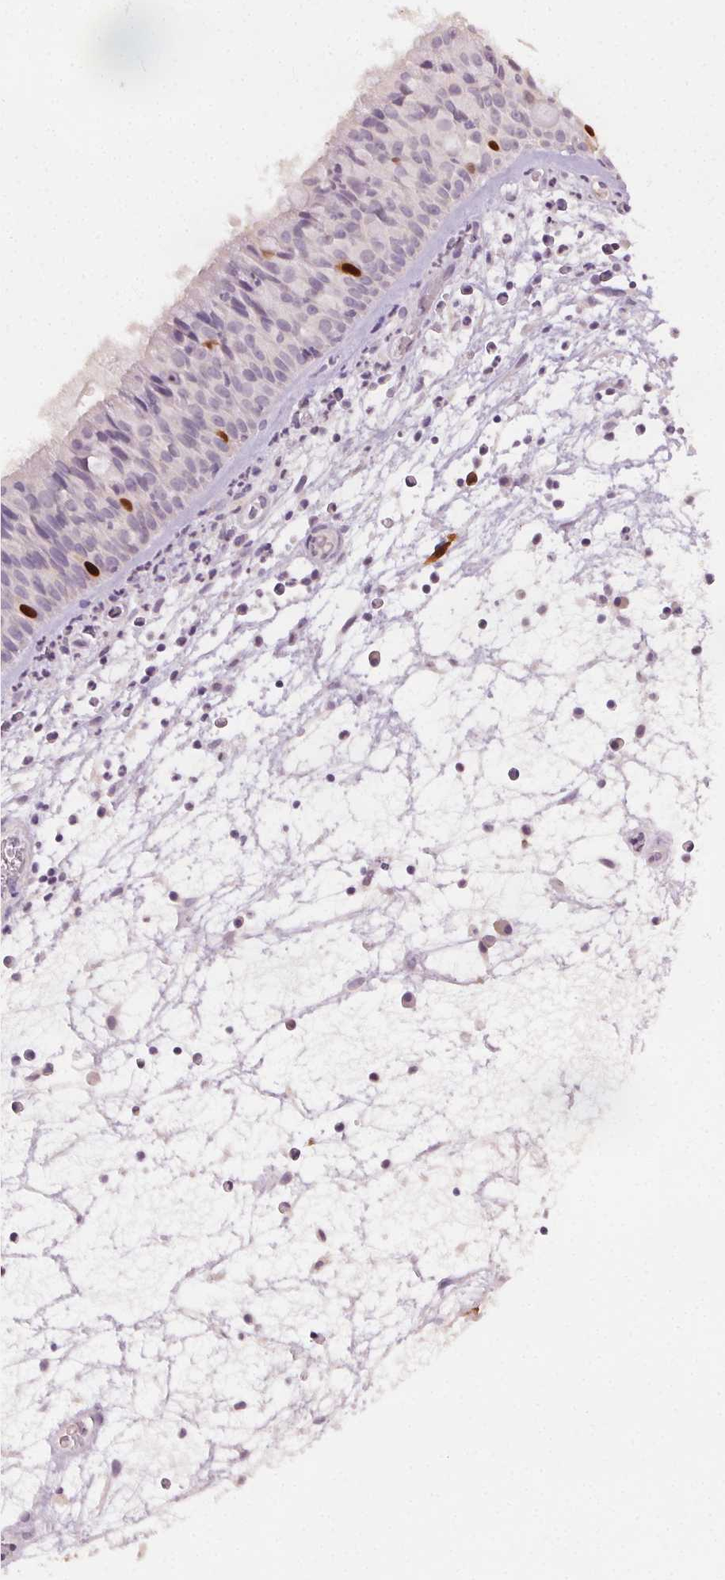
{"staining": {"intensity": "strong", "quantity": "<25%", "location": "nuclear"}, "tissue": "nasopharynx", "cell_type": "Respiratory epithelial cells", "image_type": "normal", "snomed": [{"axis": "morphology", "description": "Normal tissue, NOS"}, {"axis": "topography", "description": "Nasopharynx"}], "caption": "Normal nasopharynx exhibits strong nuclear staining in about <25% of respiratory epithelial cells.", "gene": "ANLN", "patient": {"sex": "male", "age": 67}}